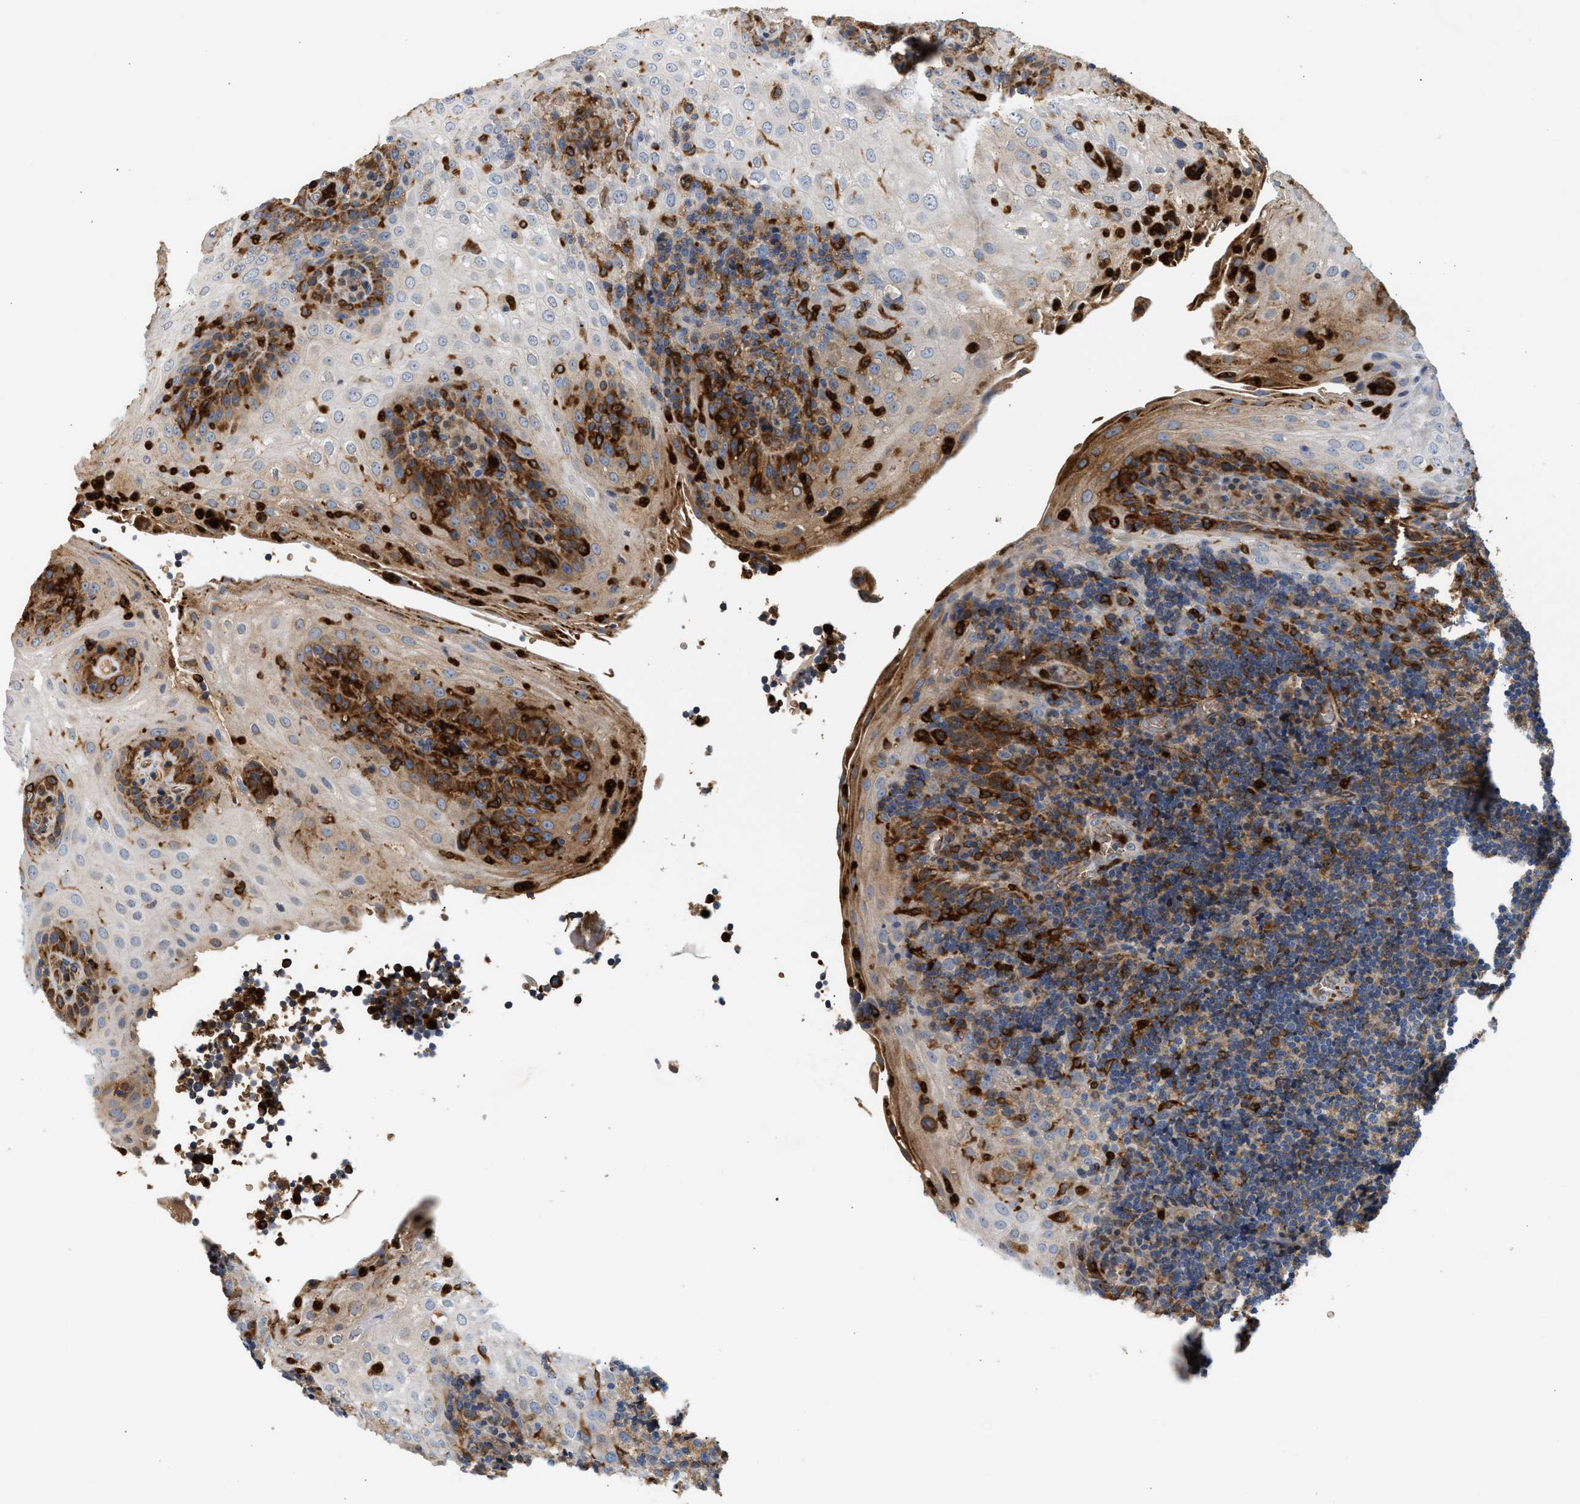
{"staining": {"intensity": "moderate", "quantity": "<25%", "location": "cytoplasmic/membranous"}, "tissue": "tonsil", "cell_type": "Germinal center cells", "image_type": "normal", "snomed": [{"axis": "morphology", "description": "Normal tissue, NOS"}, {"axis": "topography", "description": "Tonsil"}], "caption": "IHC histopathology image of benign human tonsil stained for a protein (brown), which displays low levels of moderate cytoplasmic/membranous staining in approximately <25% of germinal center cells.", "gene": "RAB31", "patient": {"sex": "male", "age": 37}}